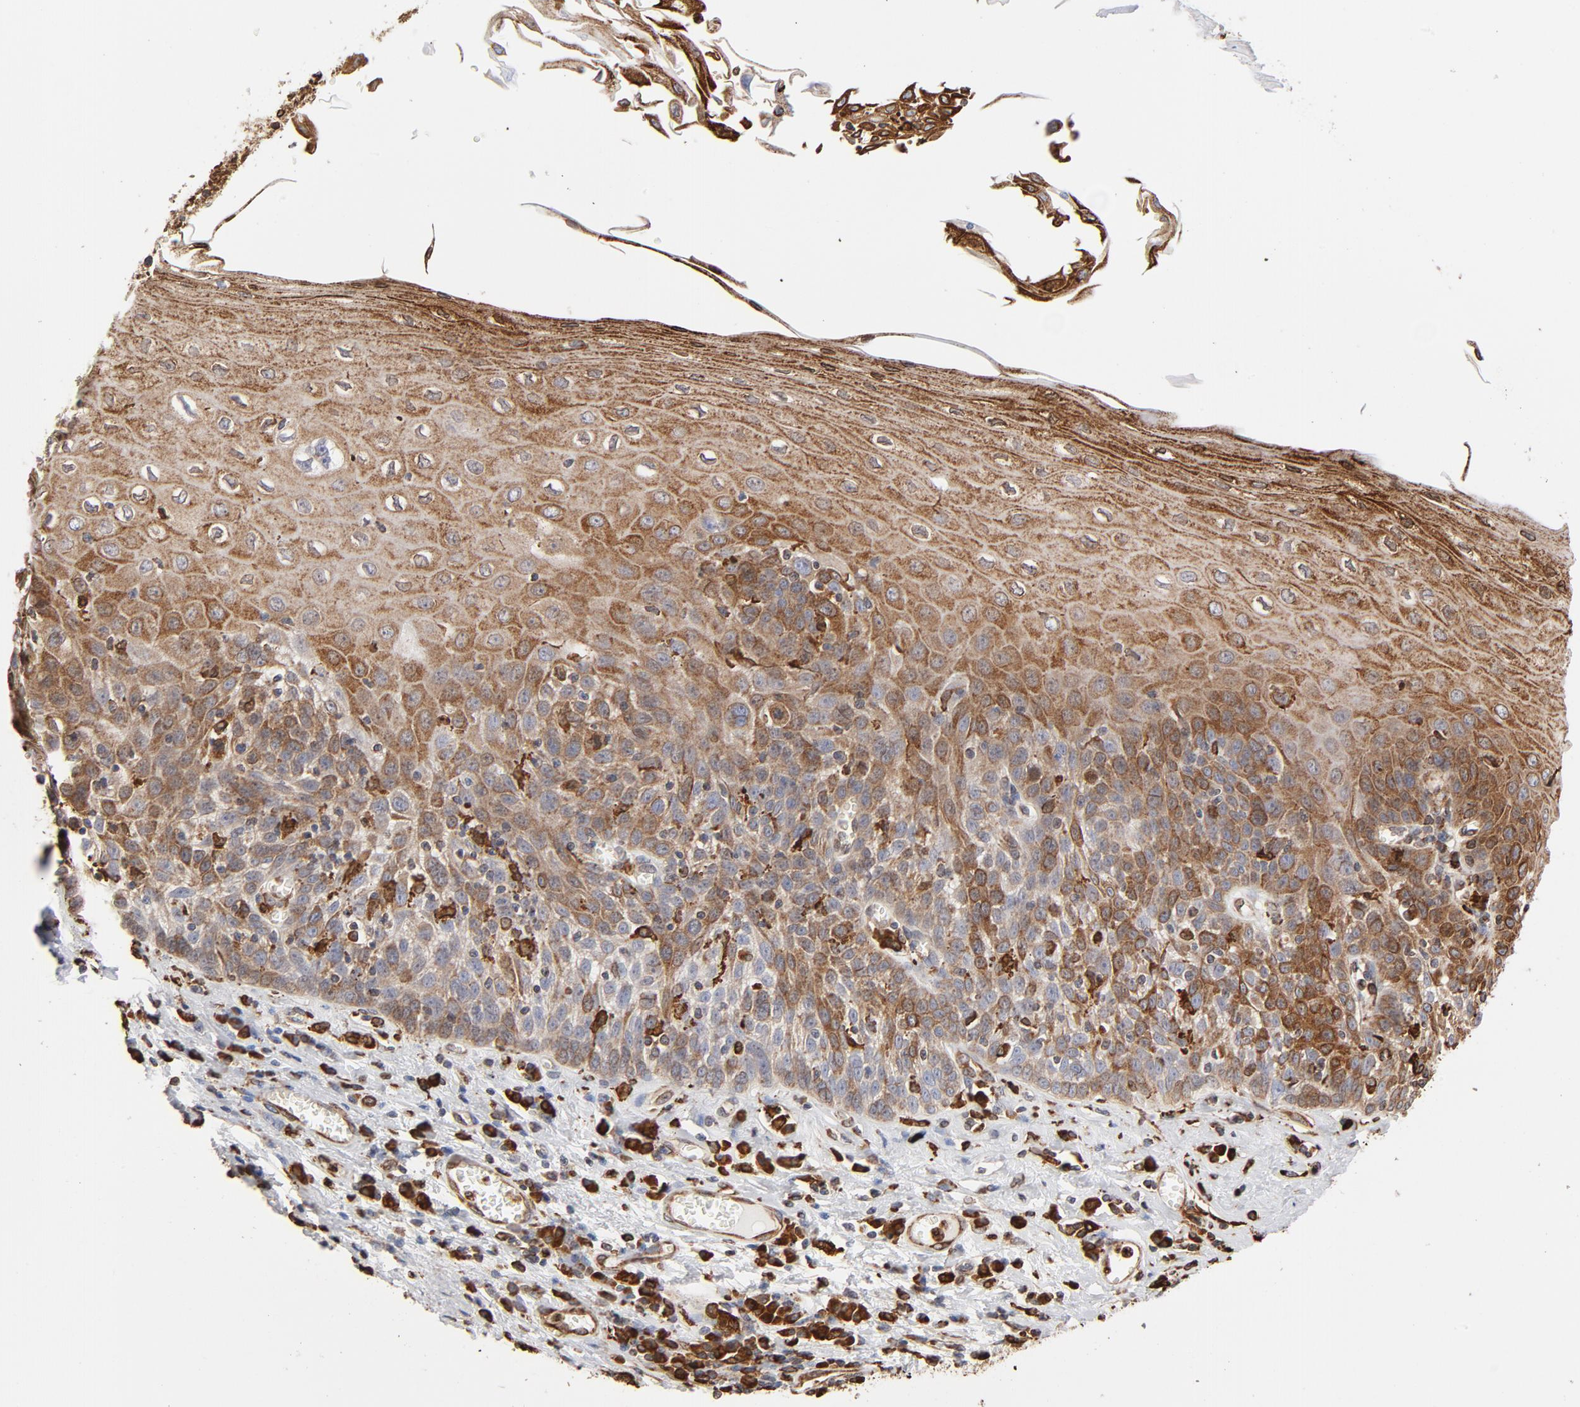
{"staining": {"intensity": "moderate", "quantity": ">75%", "location": "cytoplasmic/membranous"}, "tissue": "esophagus", "cell_type": "Squamous epithelial cells", "image_type": "normal", "snomed": [{"axis": "morphology", "description": "Normal tissue, NOS"}, {"axis": "morphology", "description": "Squamous cell carcinoma, NOS"}, {"axis": "topography", "description": "Esophagus"}], "caption": "Protein staining of benign esophagus displays moderate cytoplasmic/membranous positivity in about >75% of squamous epithelial cells. Using DAB (3,3'-diaminobenzidine) (brown) and hematoxylin (blue) stains, captured at high magnification using brightfield microscopy.", "gene": "CANX", "patient": {"sex": "male", "age": 65}}